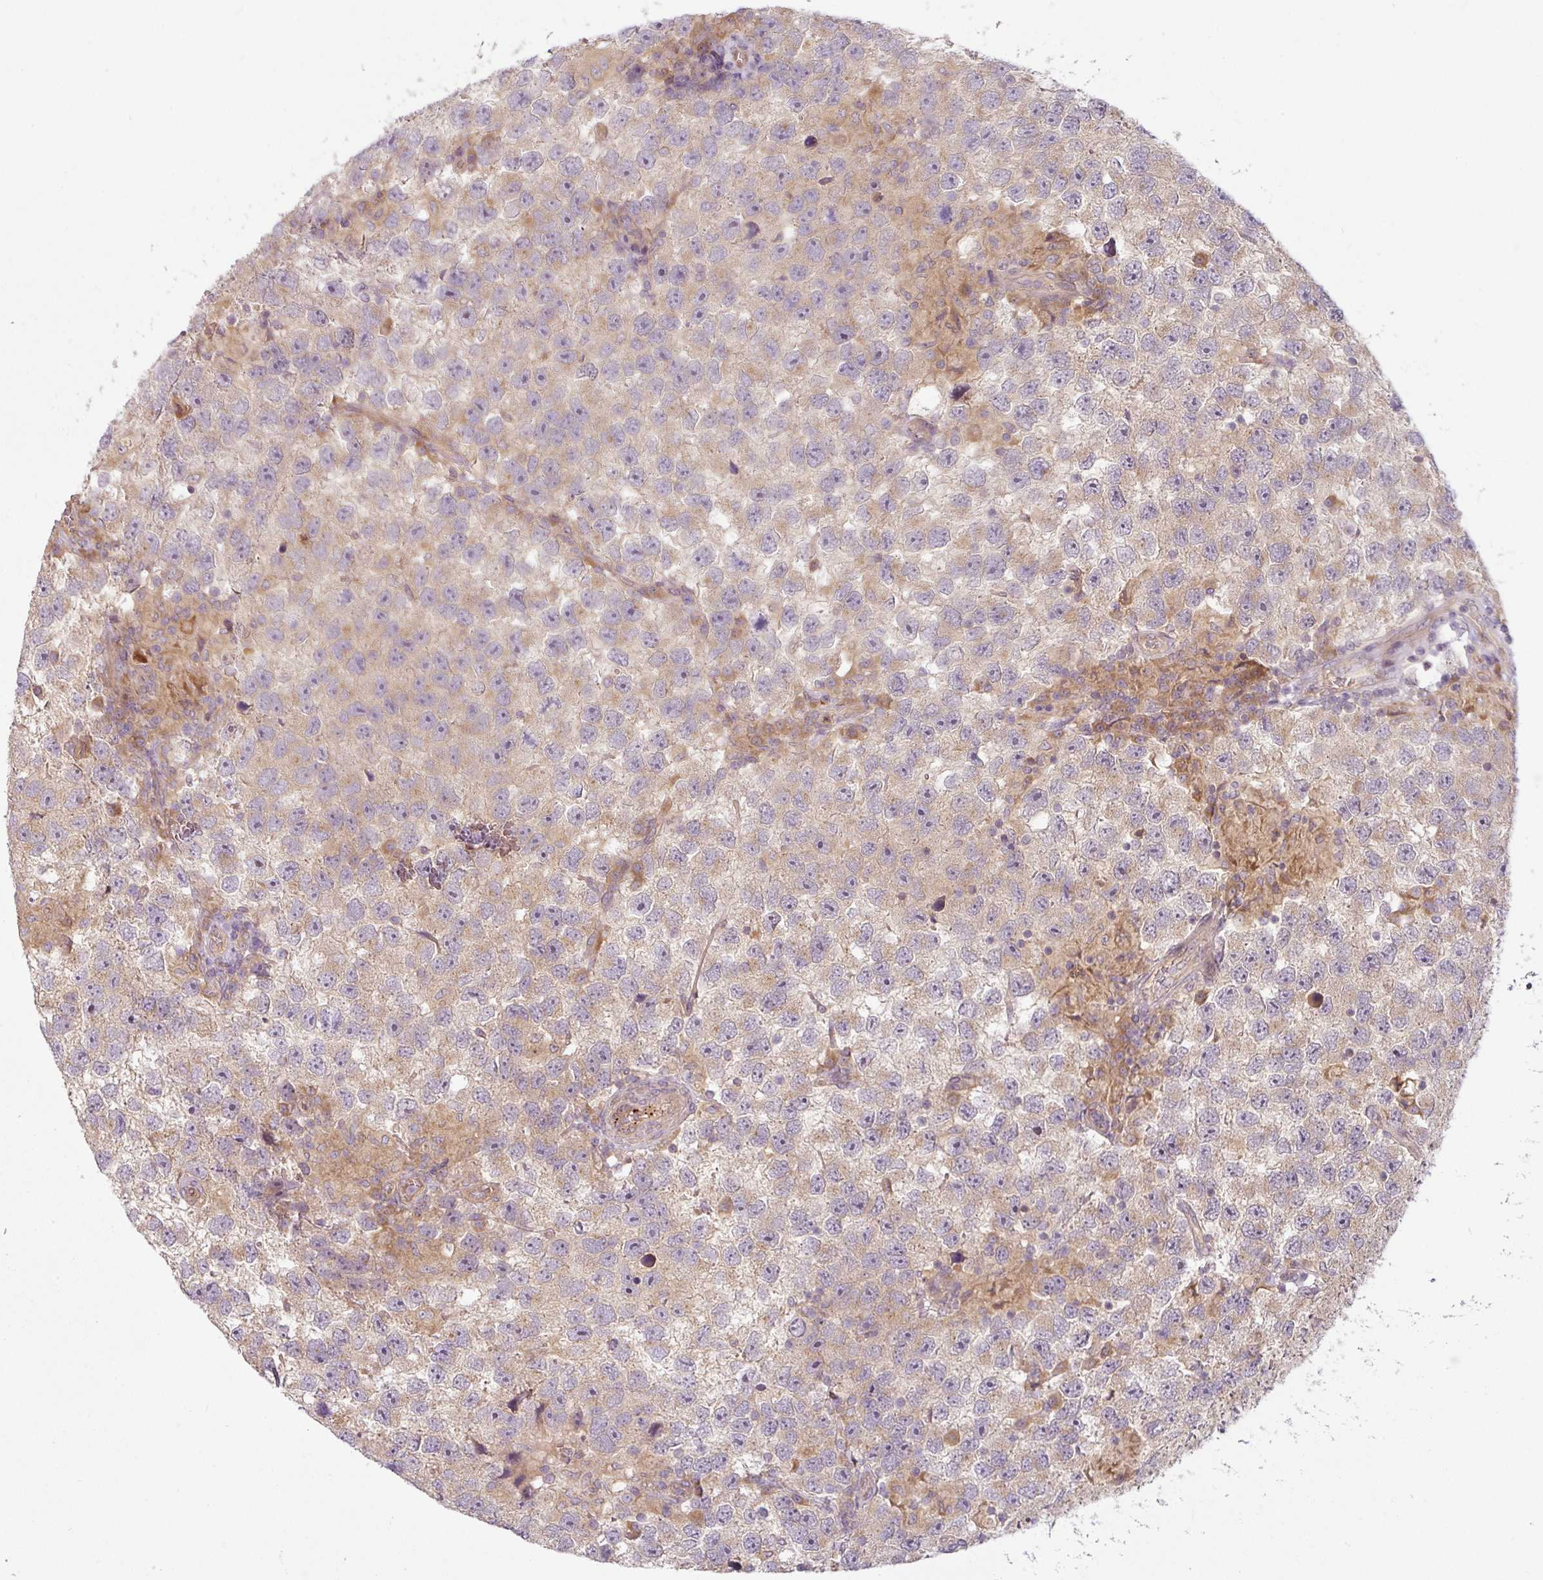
{"staining": {"intensity": "moderate", "quantity": "25%-75%", "location": "cytoplasmic/membranous"}, "tissue": "testis cancer", "cell_type": "Tumor cells", "image_type": "cancer", "snomed": [{"axis": "morphology", "description": "Seminoma, NOS"}, {"axis": "topography", "description": "Testis"}], "caption": "Testis cancer (seminoma) tissue exhibits moderate cytoplasmic/membranous expression in about 25%-75% of tumor cells, visualized by immunohistochemistry.", "gene": "RNF31", "patient": {"sex": "male", "age": 26}}